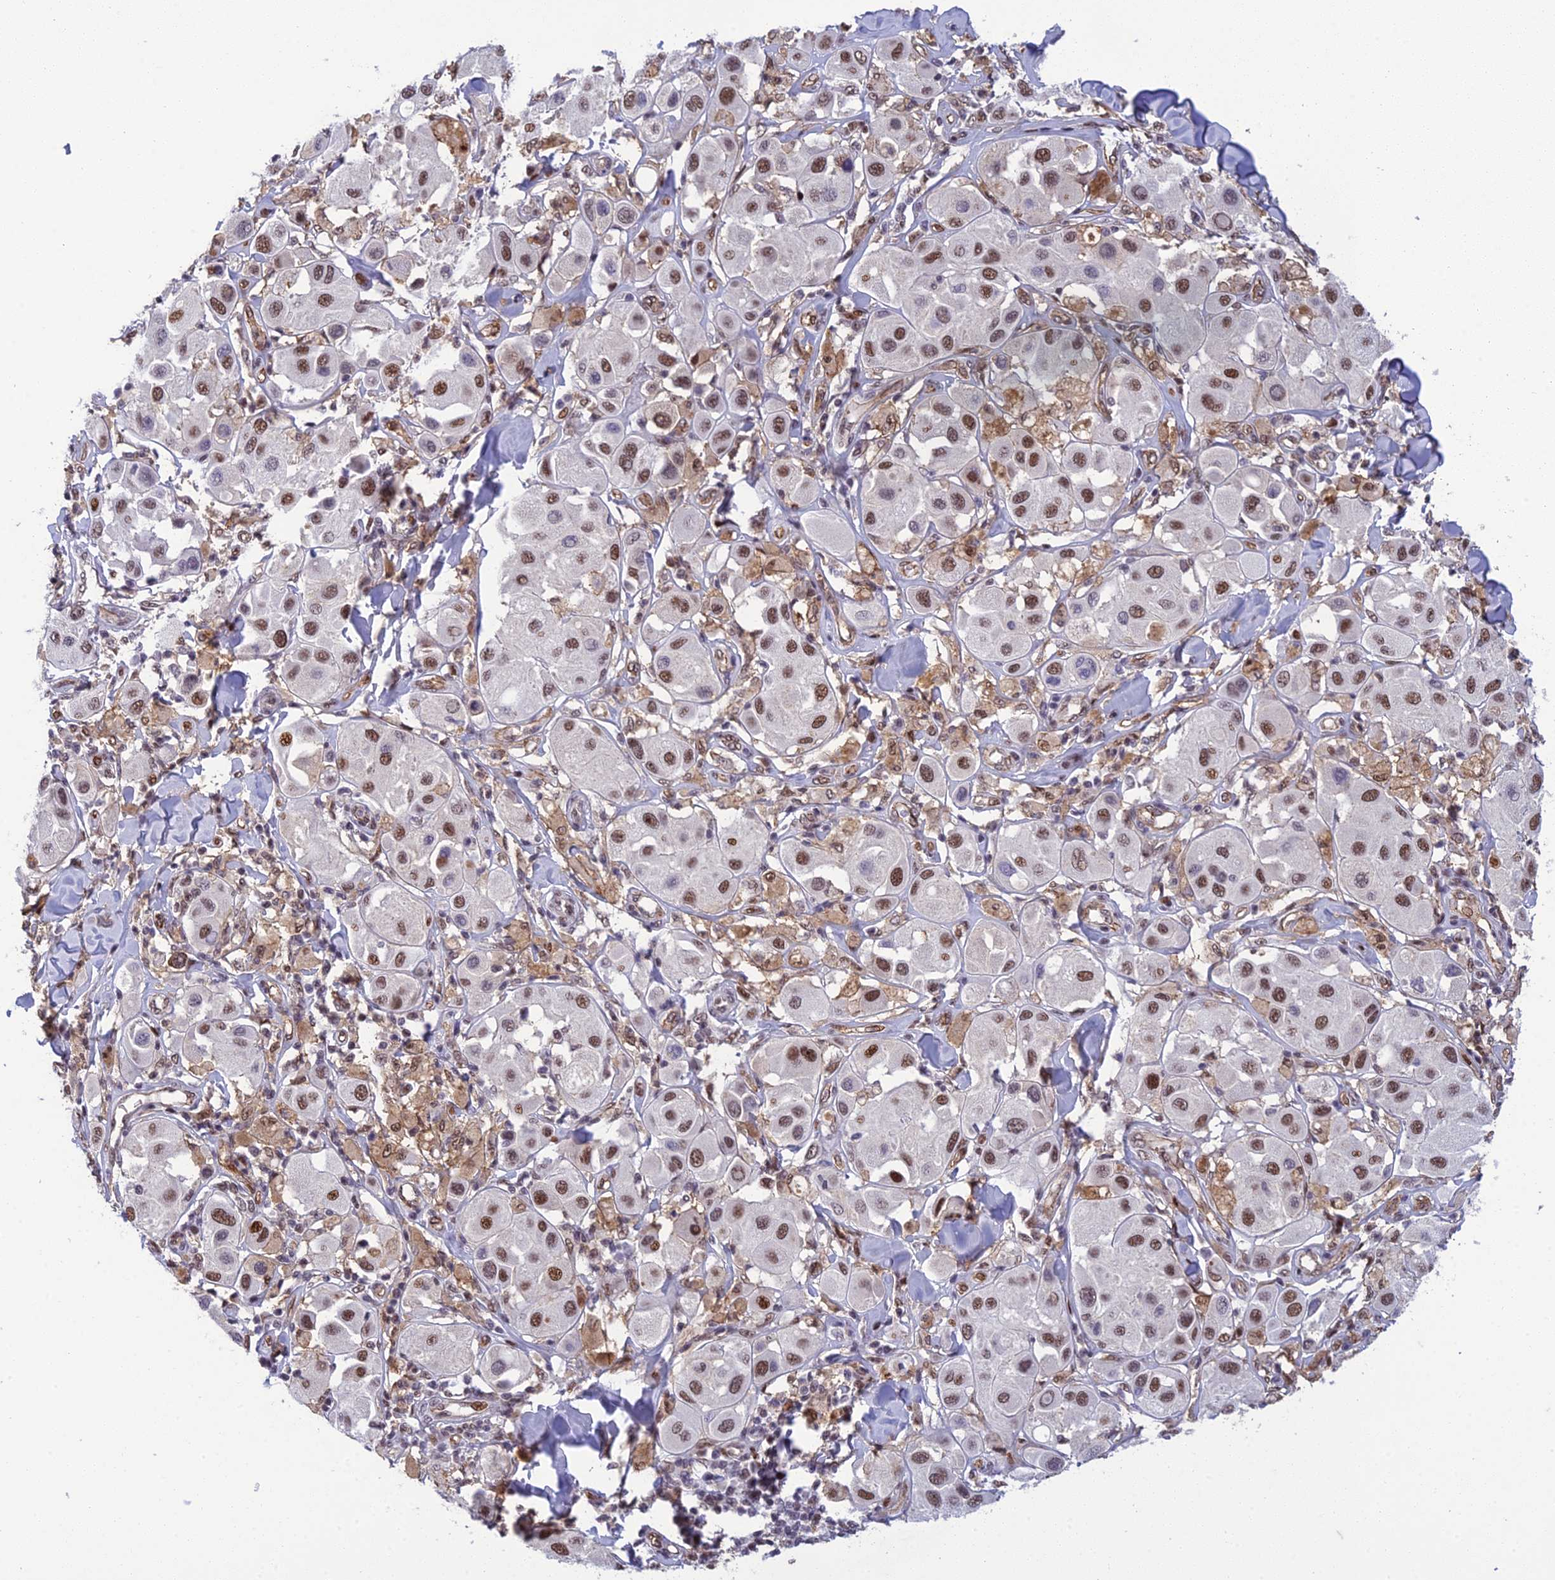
{"staining": {"intensity": "moderate", "quantity": "25%-75%", "location": "nuclear"}, "tissue": "melanoma", "cell_type": "Tumor cells", "image_type": "cancer", "snomed": [{"axis": "morphology", "description": "Malignant melanoma, Metastatic site"}, {"axis": "topography", "description": "Skin"}], "caption": "Immunohistochemistry photomicrograph of human malignant melanoma (metastatic site) stained for a protein (brown), which shows medium levels of moderate nuclear positivity in approximately 25%-75% of tumor cells.", "gene": "RANBP3", "patient": {"sex": "male", "age": 41}}